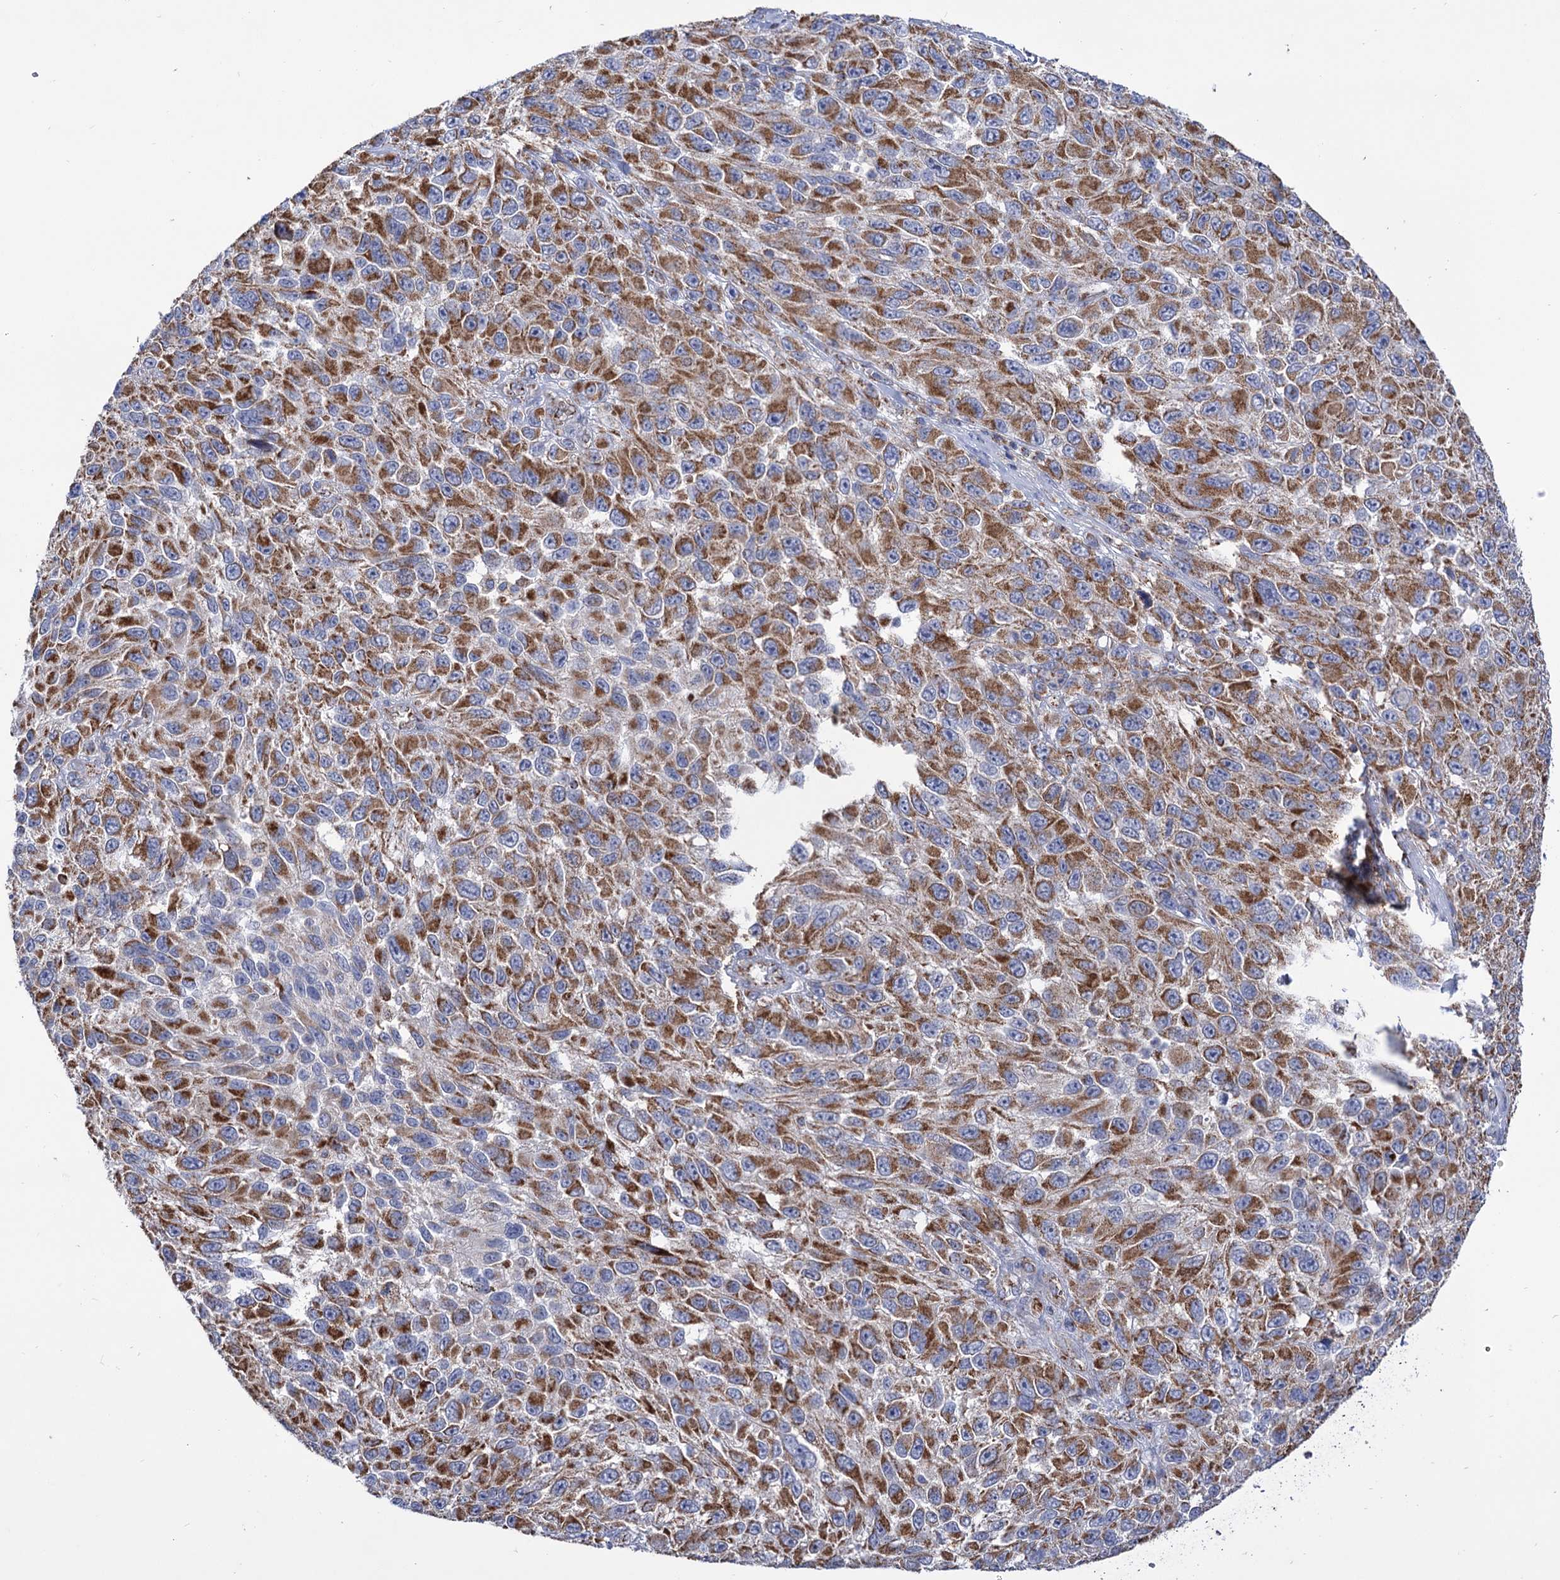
{"staining": {"intensity": "moderate", "quantity": ">75%", "location": "cytoplasmic/membranous"}, "tissue": "melanoma", "cell_type": "Tumor cells", "image_type": "cancer", "snomed": [{"axis": "morphology", "description": "Normal tissue, NOS"}, {"axis": "morphology", "description": "Malignant melanoma, NOS"}, {"axis": "topography", "description": "Skin"}], "caption": "A histopathology image of melanoma stained for a protein reveals moderate cytoplasmic/membranous brown staining in tumor cells.", "gene": "ABHD10", "patient": {"sex": "female", "age": 96}}